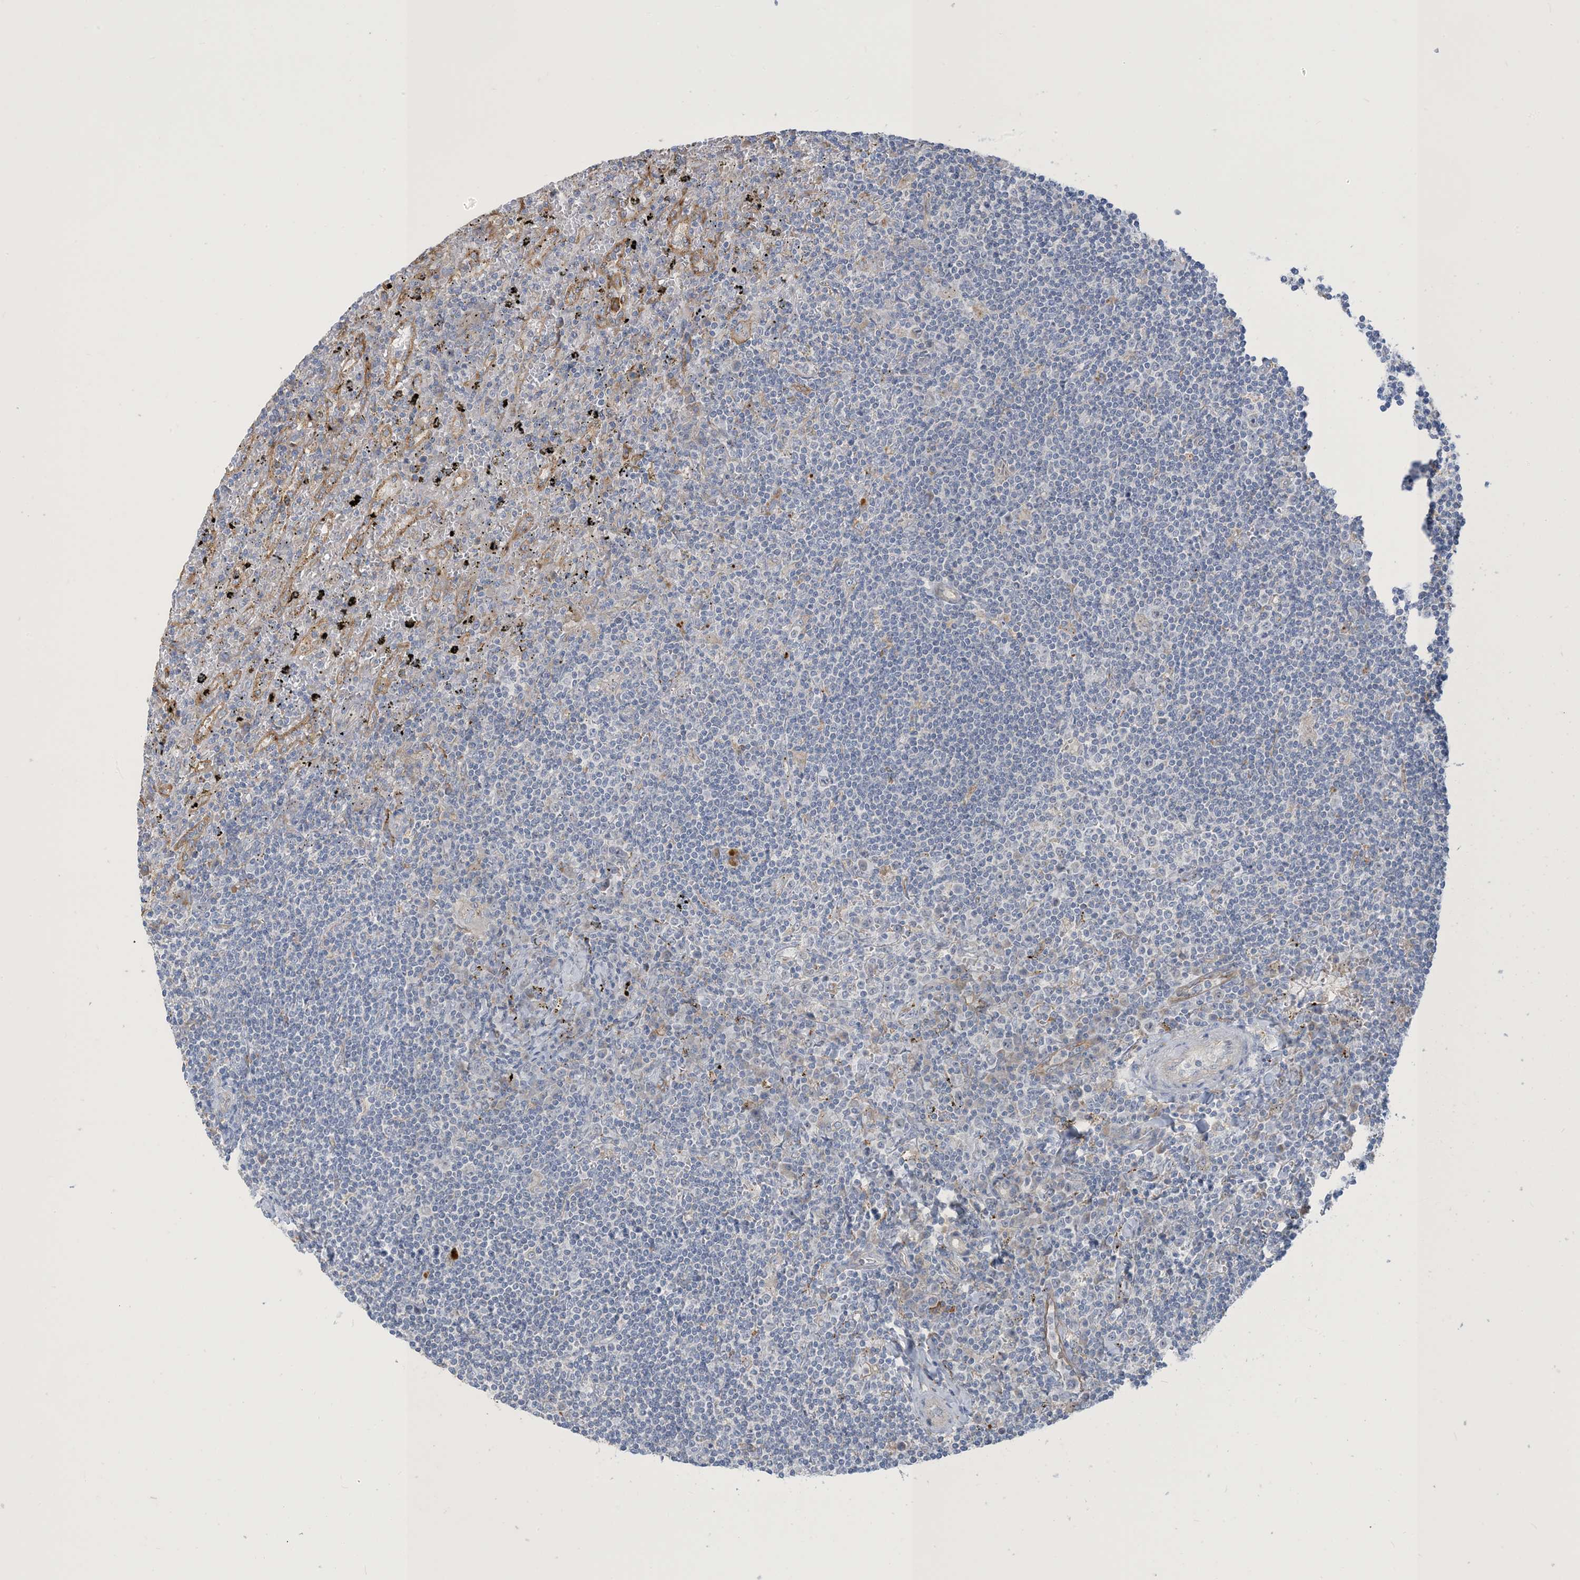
{"staining": {"intensity": "negative", "quantity": "none", "location": "none"}, "tissue": "lymphoma", "cell_type": "Tumor cells", "image_type": "cancer", "snomed": [{"axis": "morphology", "description": "Malignant lymphoma, non-Hodgkin's type, Low grade"}, {"axis": "topography", "description": "Spleen"}], "caption": "This is a micrograph of IHC staining of low-grade malignant lymphoma, non-Hodgkin's type, which shows no positivity in tumor cells.", "gene": "PEAR1", "patient": {"sex": "male", "age": 76}}